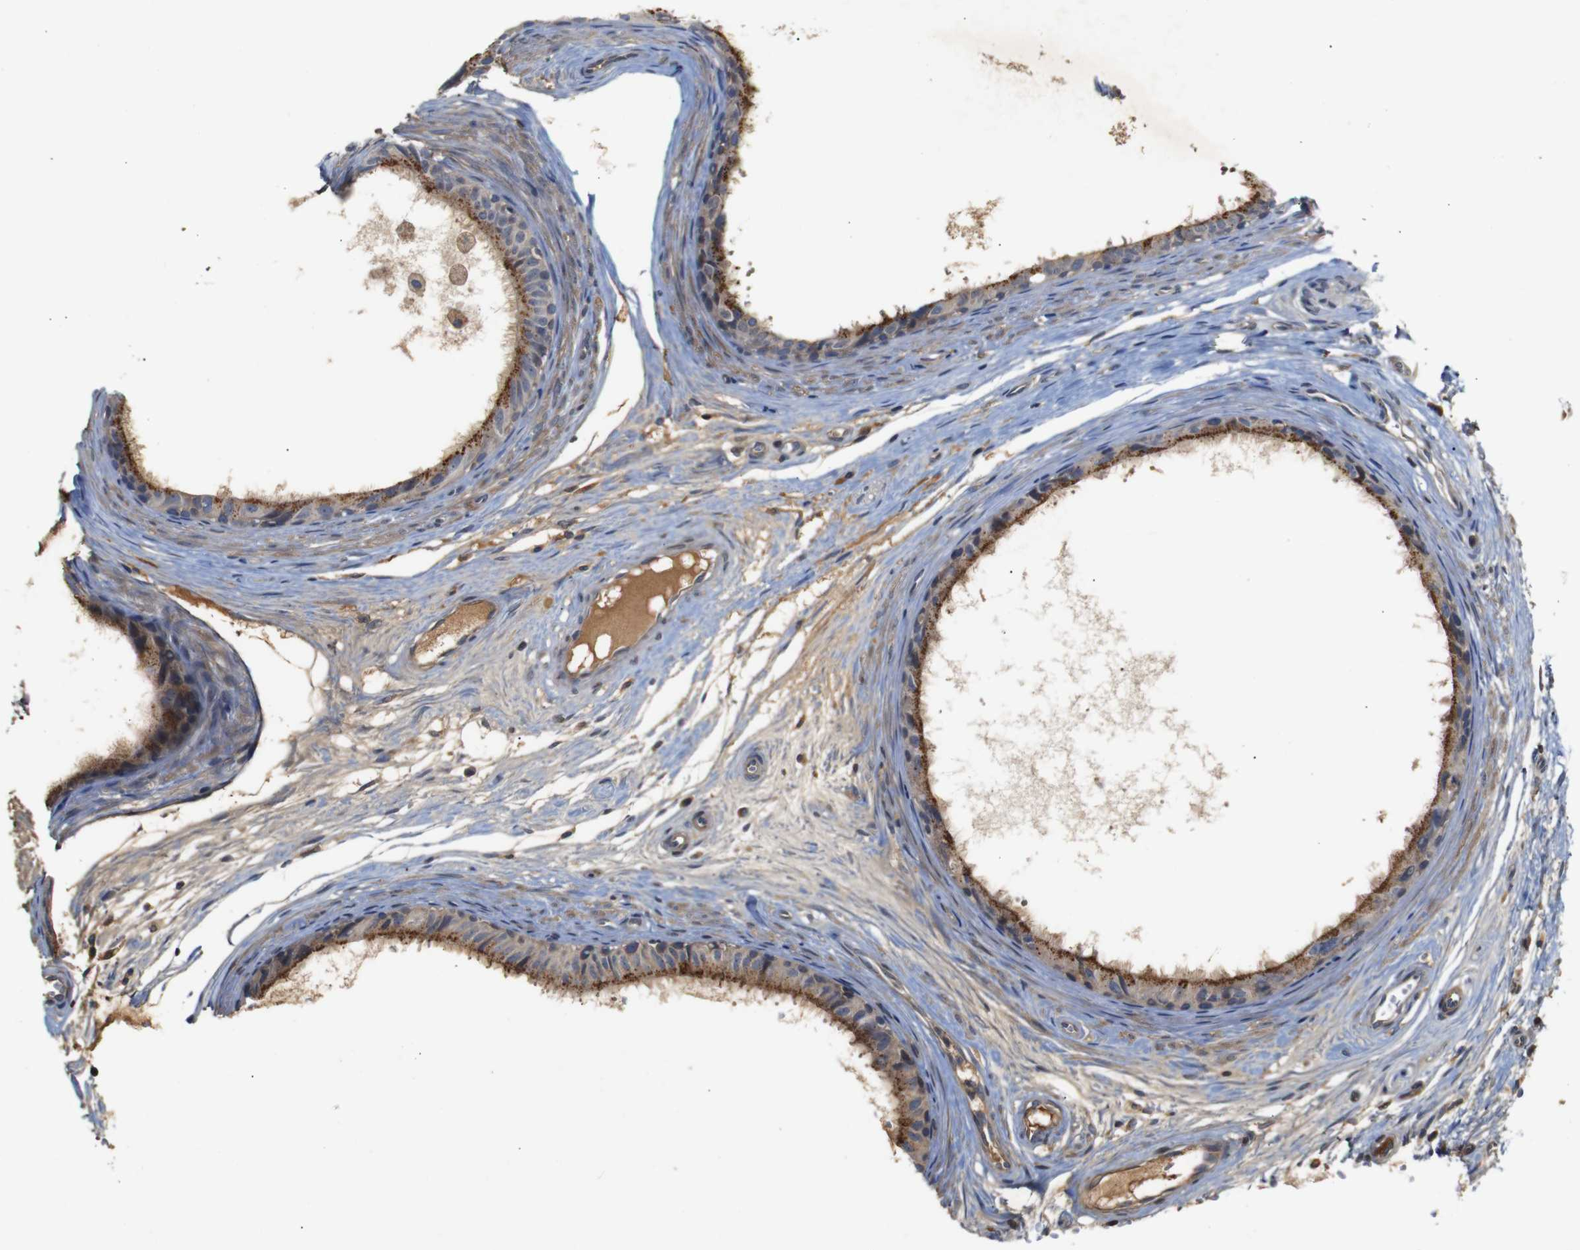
{"staining": {"intensity": "moderate", "quantity": ">75%", "location": "cytoplasmic/membranous"}, "tissue": "epididymis", "cell_type": "Glandular cells", "image_type": "normal", "snomed": [{"axis": "morphology", "description": "Normal tissue, NOS"}, {"axis": "morphology", "description": "Inflammation, NOS"}, {"axis": "topography", "description": "Epididymis"}], "caption": "An immunohistochemistry (IHC) photomicrograph of unremarkable tissue is shown. Protein staining in brown highlights moderate cytoplasmic/membranous positivity in epididymis within glandular cells.", "gene": "PTPN1", "patient": {"sex": "male", "age": 85}}